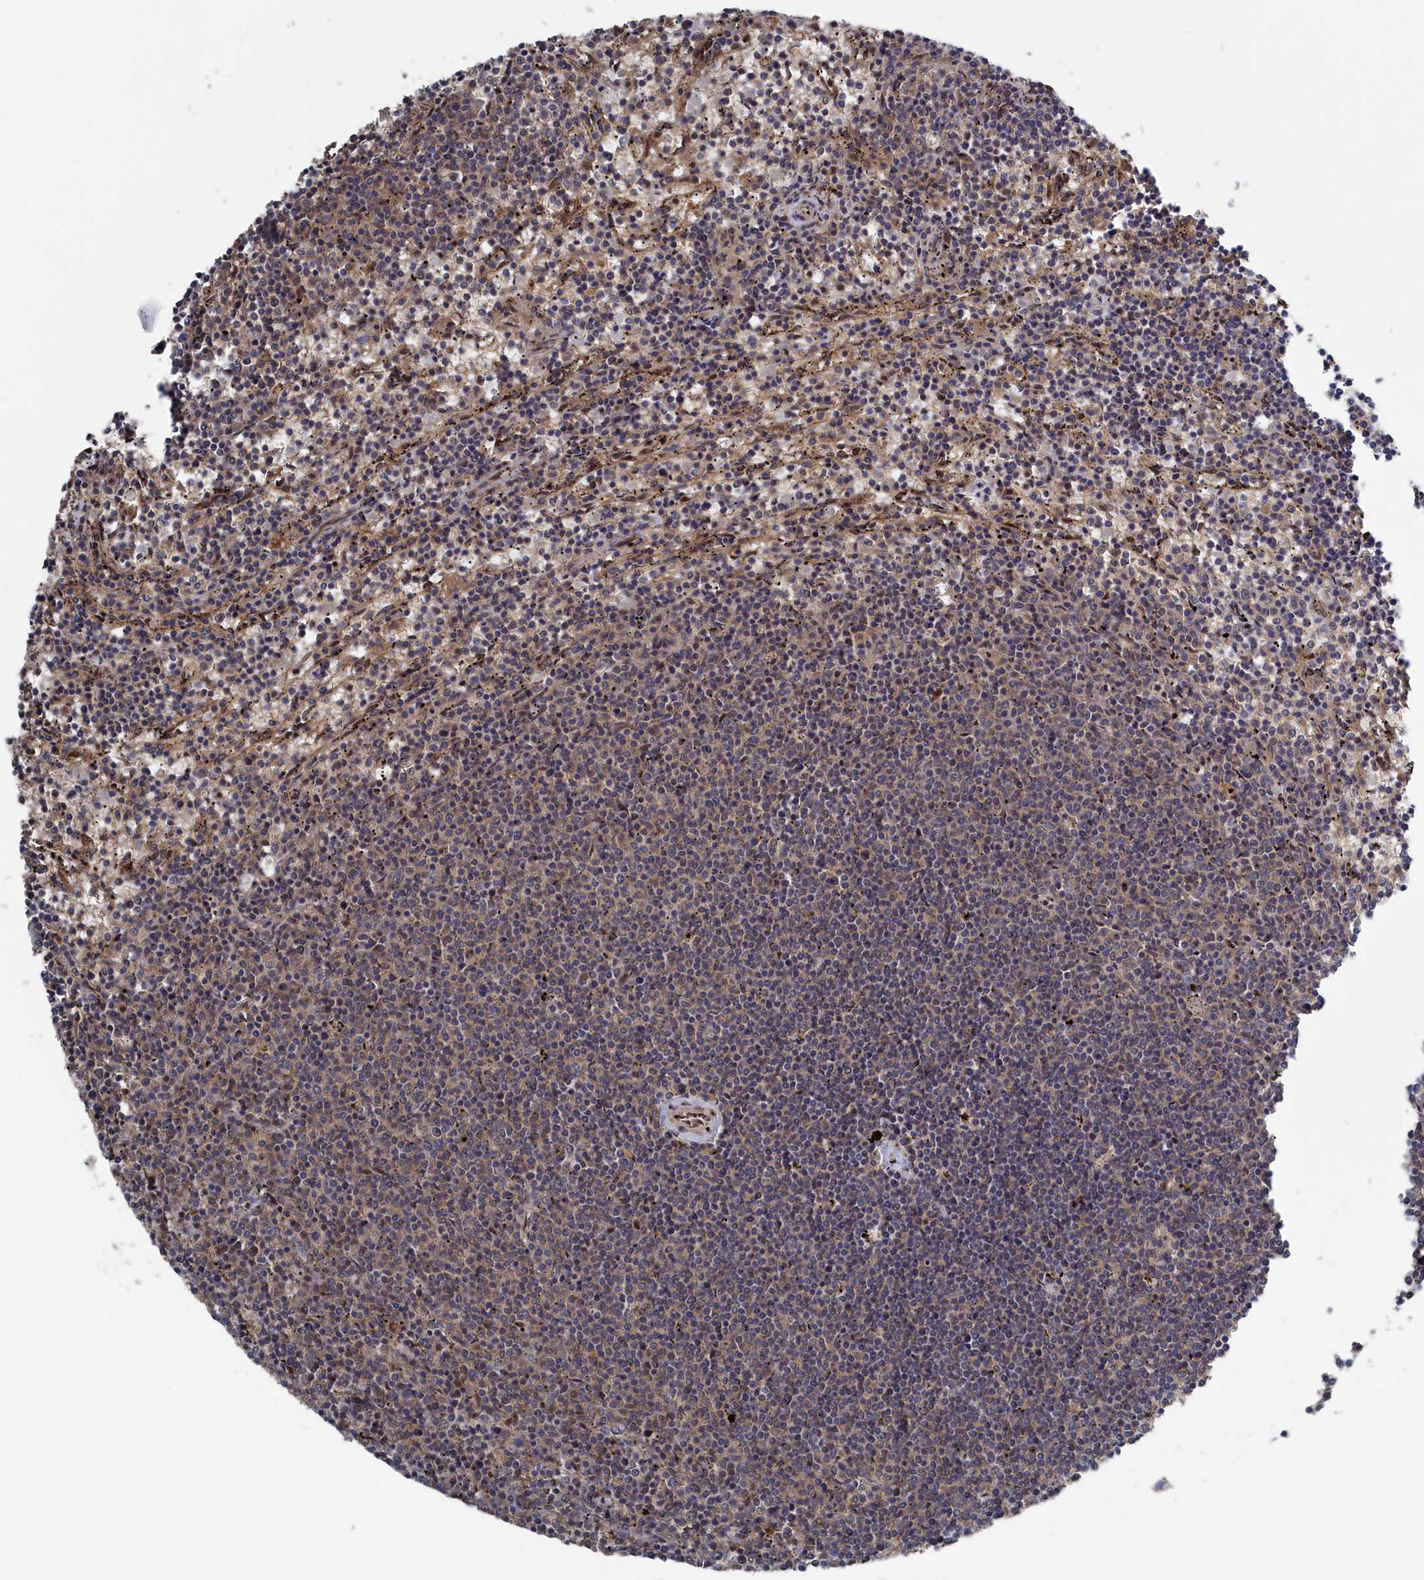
{"staining": {"intensity": "weak", "quantity": "<25%", "location": "cytoplasmic/membranous"}, "tissue": "lymphoma", "cell_type": "Tumor cells", "image_type": "cancer", "snomed": [{"axis": "morphology", "description": "Malignant lymphoma, non-Hodgkin's type, Low grade"}, {"axis": "topography", "description": "Spleen"}], "caption": "Histopathology image shows no significant protein staining in tumor cells of lymphoma.", "gene": "ELOVL6", "patient": {"sex": "female", "age": 50}}